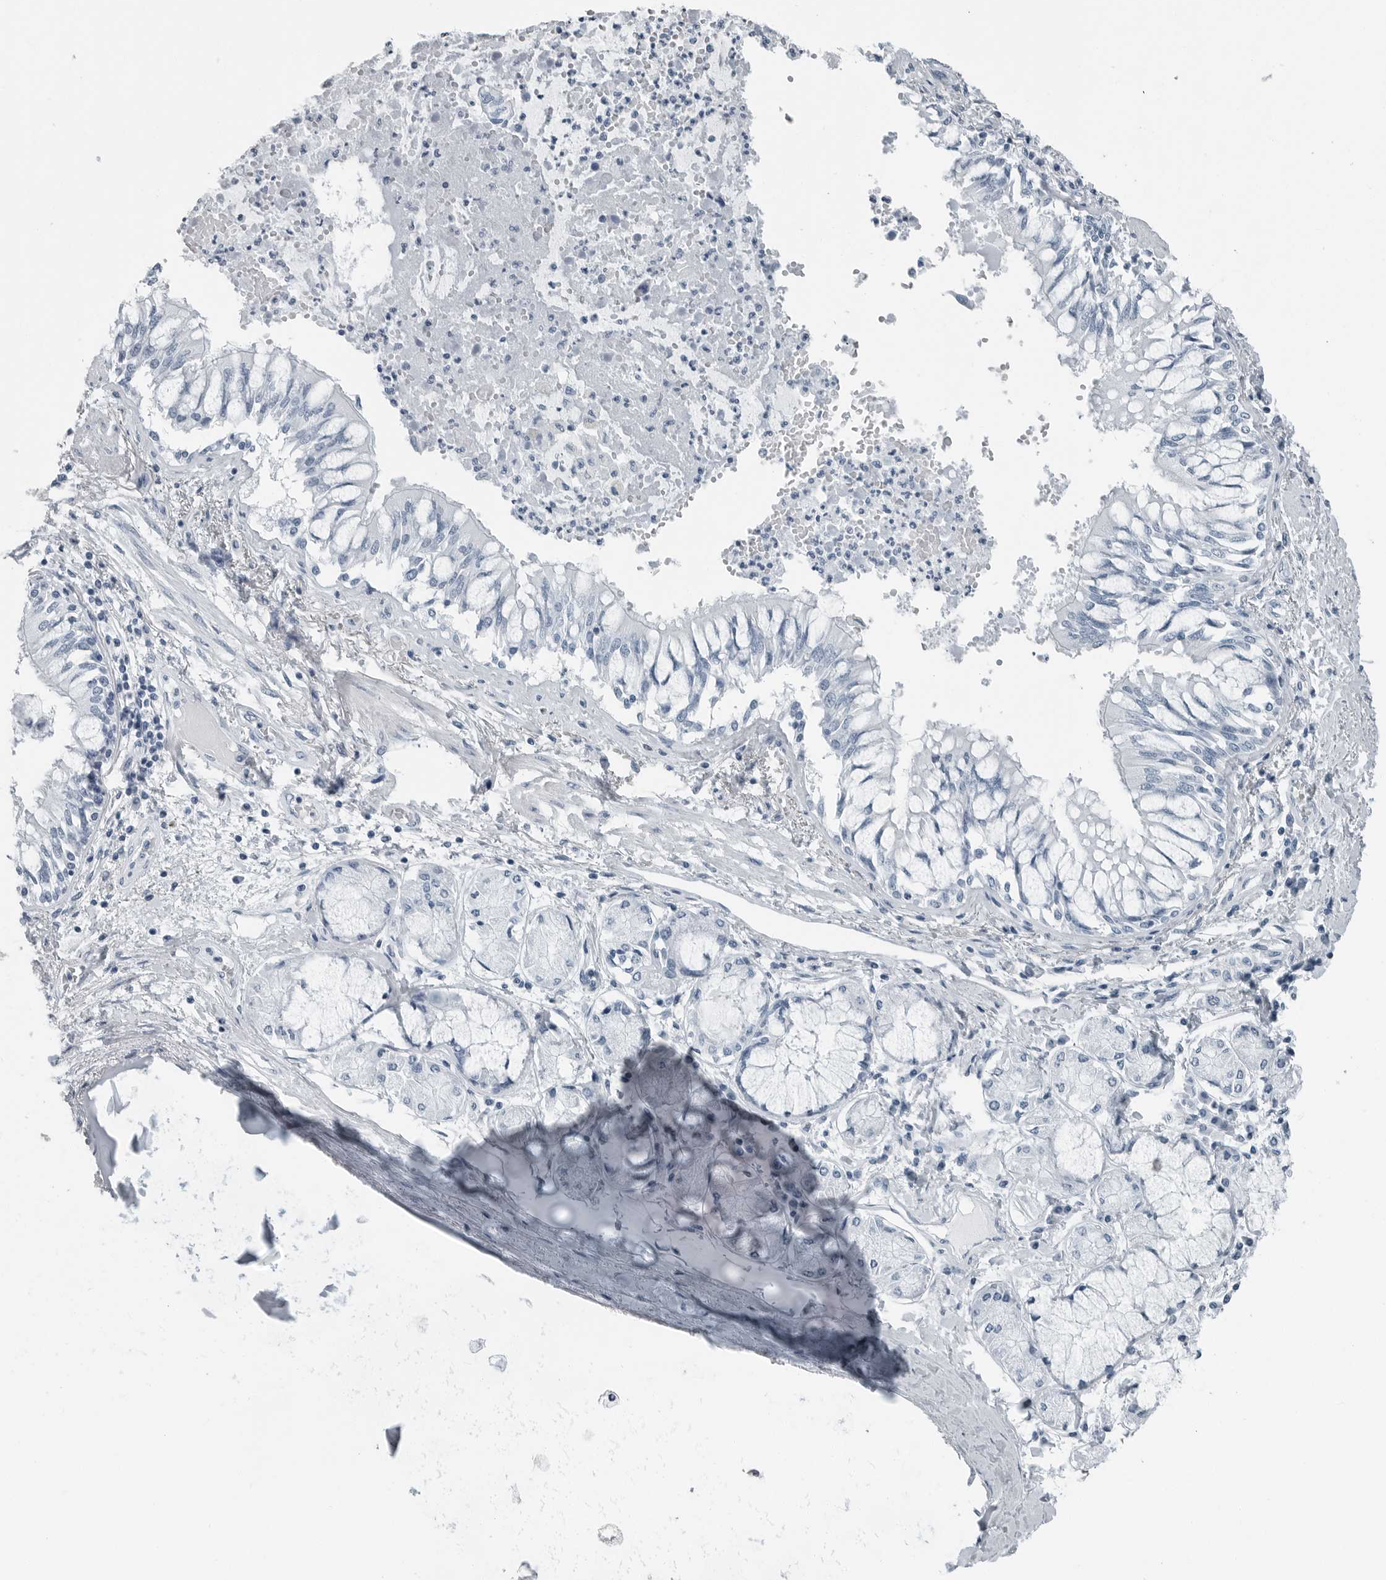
{"staining": {"intensity": "negative", "quantity": "none", "location": "none"}, "tissue": "bronchus", "cell_type": "Respiratory epithelial cells", "image_type": "normal", "snomed": [{"axis": "morphology", "description": "Normal tissue, NOS"}, {"axis": "topography", "description": "Cartilage tissue"}, {"axis": "topography", "description": "Bronchus"}, {"axis": "topography", "description": "Lung"}], "caption": "Respiratory epithelial cells show no significant protein positivity in benign bronchus. (DAB immunohistochemistry visualized using brightfield microscopy, high magnification).", "gene": "FABP6", "patient": {"sex": "female", "age": 49}}